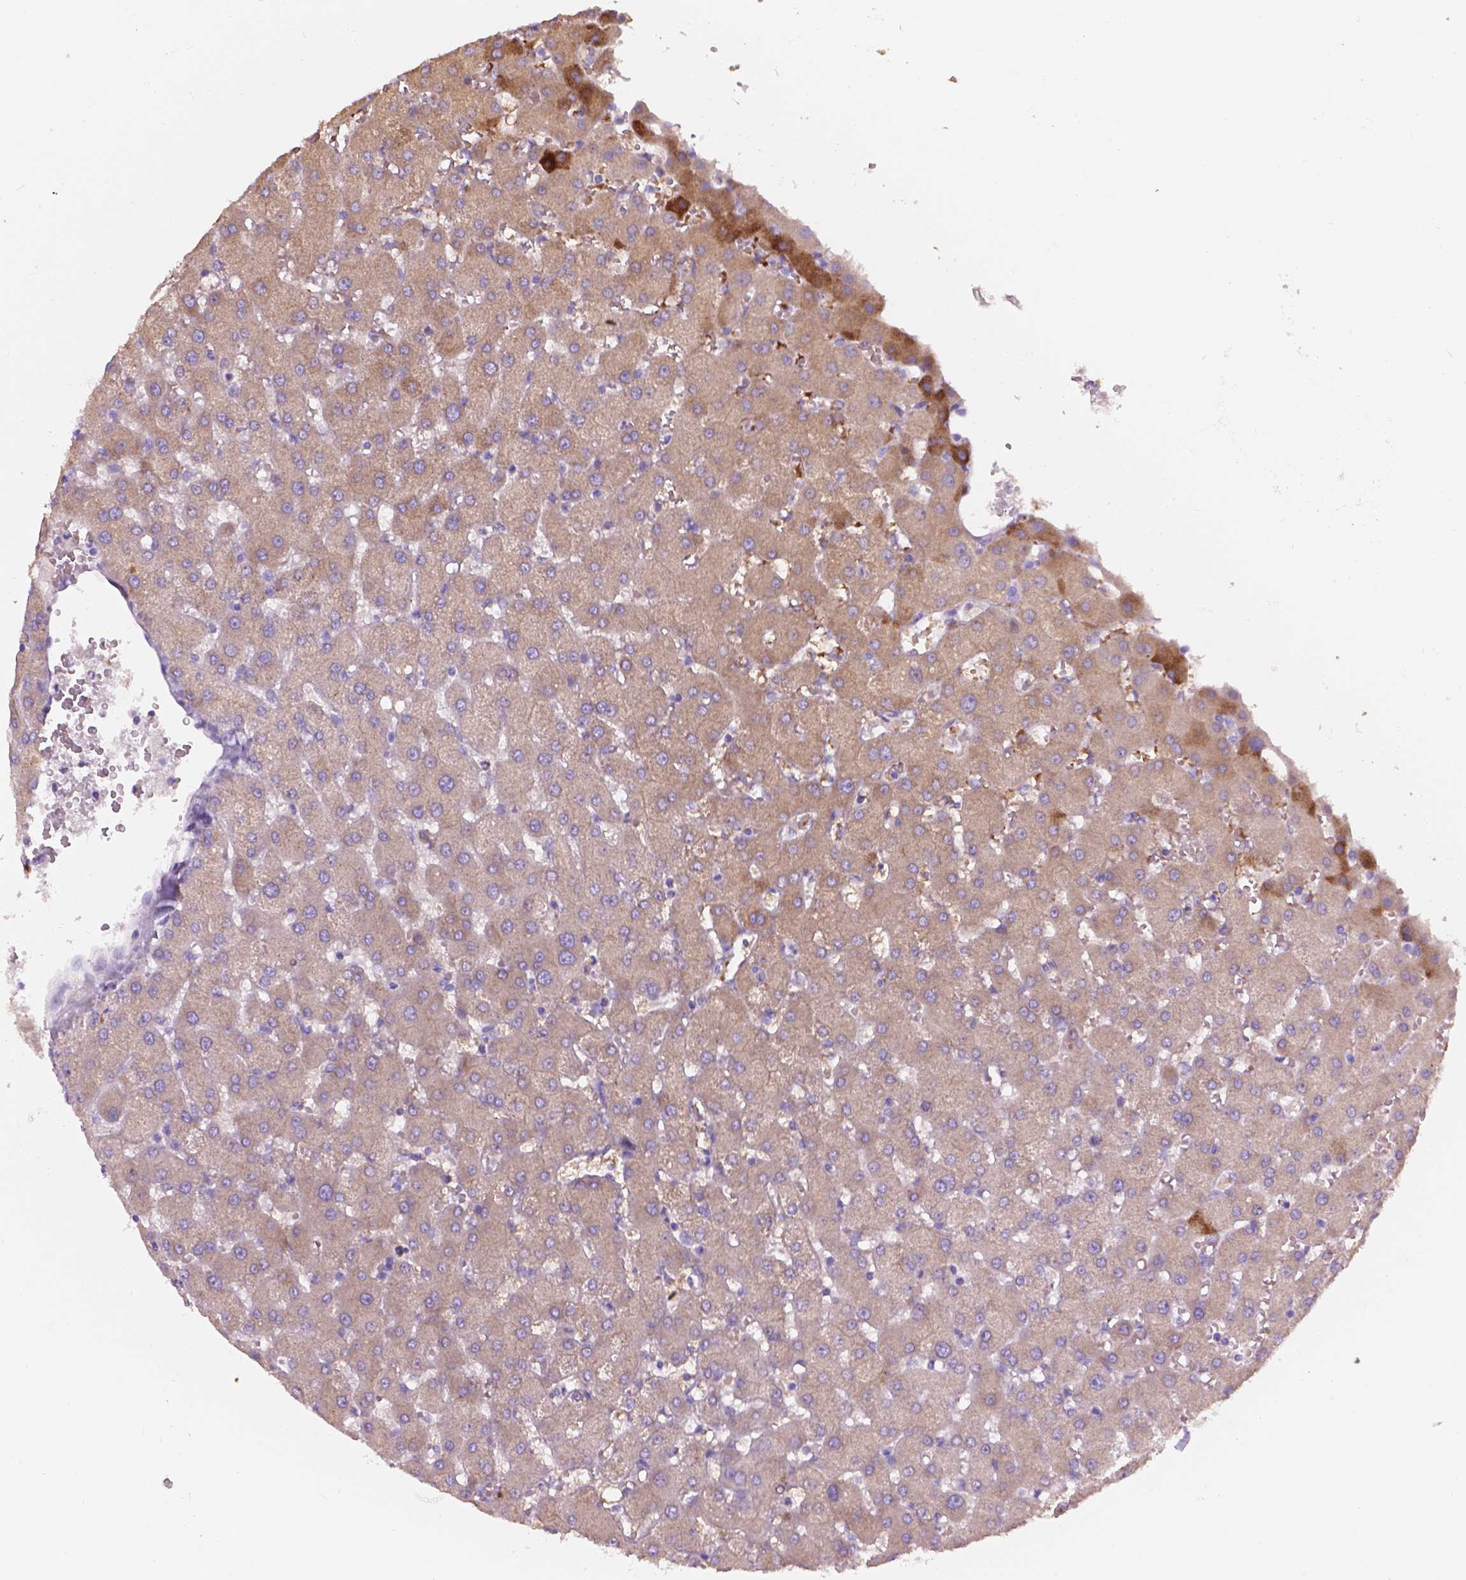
{"staining": {"intensity": "negative", "quantity": "none", "location": "none"}, "tissue": "liver", "cell_type": "Cholangiocytes", "image_type": "normal", "snomed": [{"axis": "morphology", "description": "Normal tissue, NOS"}, {"axis": "topography", "description": "Liver"}], "caption": "The photomicrograph shows no staining of cholangiocytes in normal liver.", "gene": "NOXO1", "patient": {"sex": "female", "age": 63}}